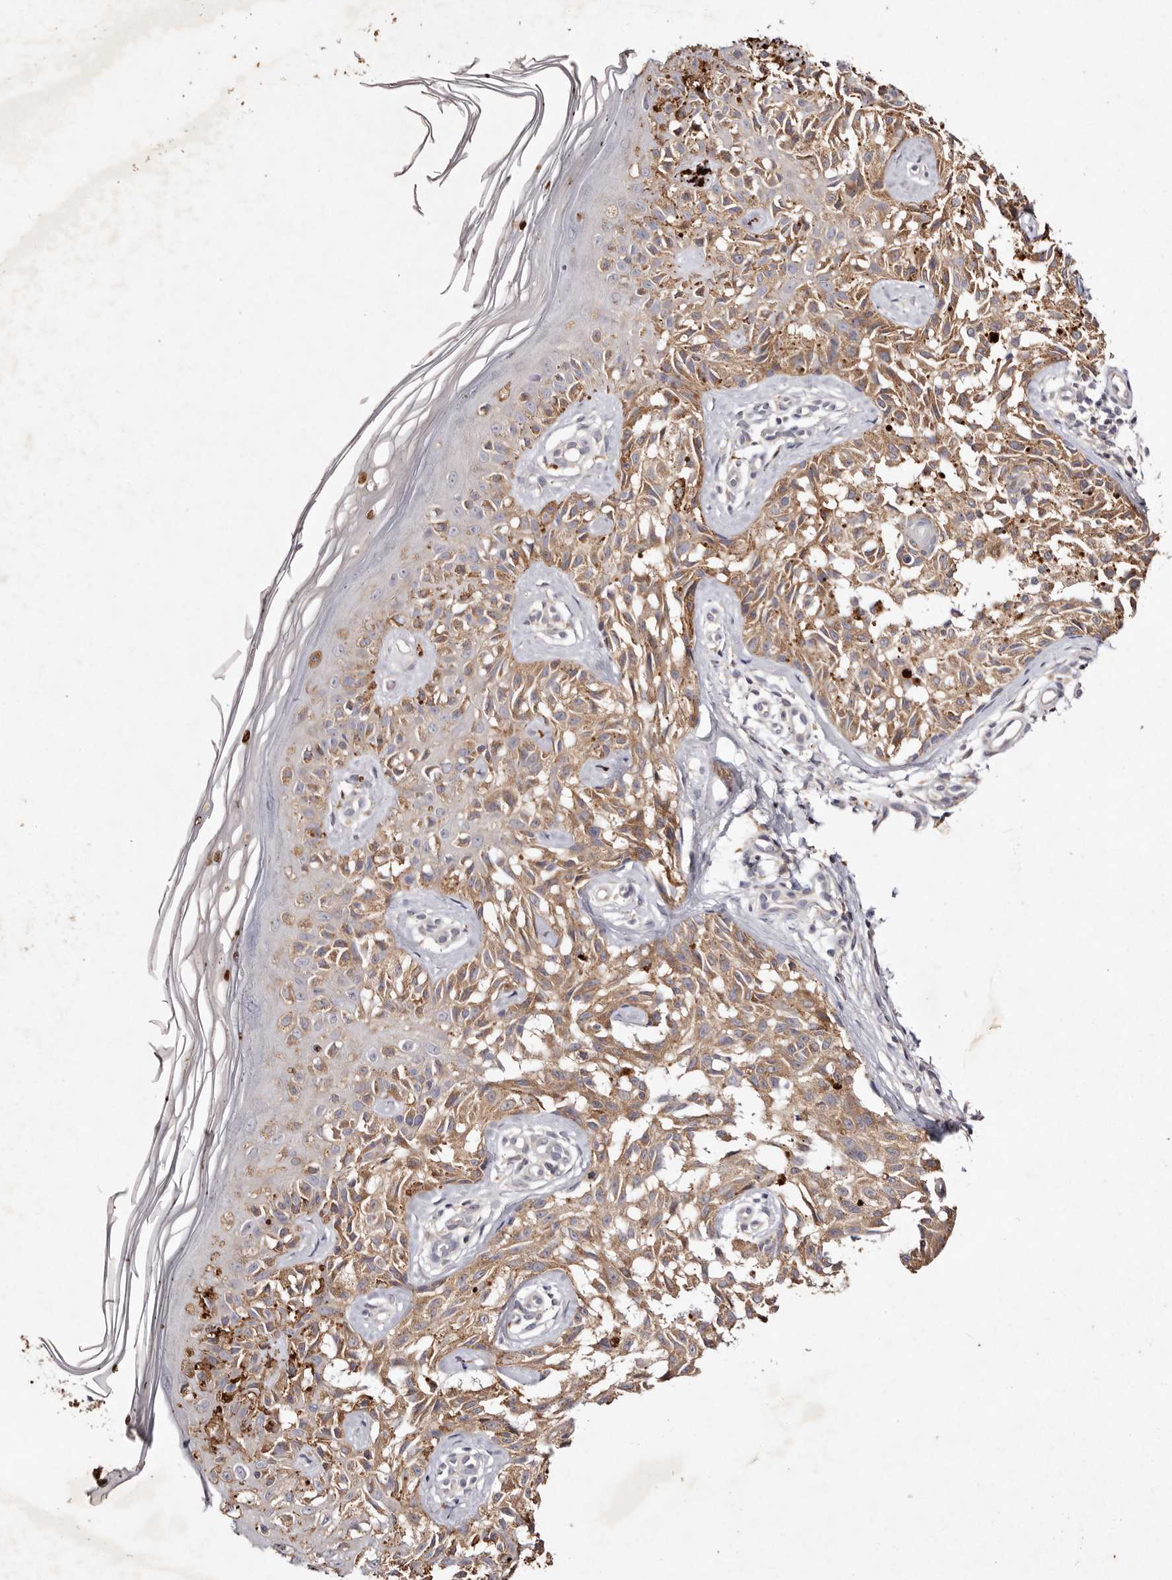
{"staining": {"intensity": "moderate", "quantity": ">75%", "location": "cytoplasmic/membranous"}, "tissue": "melanoma", "cell_type": "Tumor cells", "image_type": "cancer", "snomed": [{"axis": "morphology", "description": "Malignant melanoma, NOS"}, {"axis": "topography", "description": "Skin"}], "caption": "Immunohistochemistry (DAB) staining of human malignant melanoma shows moderate cytoplasmic/membranous protein positivity in approximately >75% of tumor cells. (Stains: DAB in brown, nuclei in blue, Microscopy: brightfield microscopy at high magnification).", "gene": "TSC2", "patient": {"sex": "female", "age": 50}}